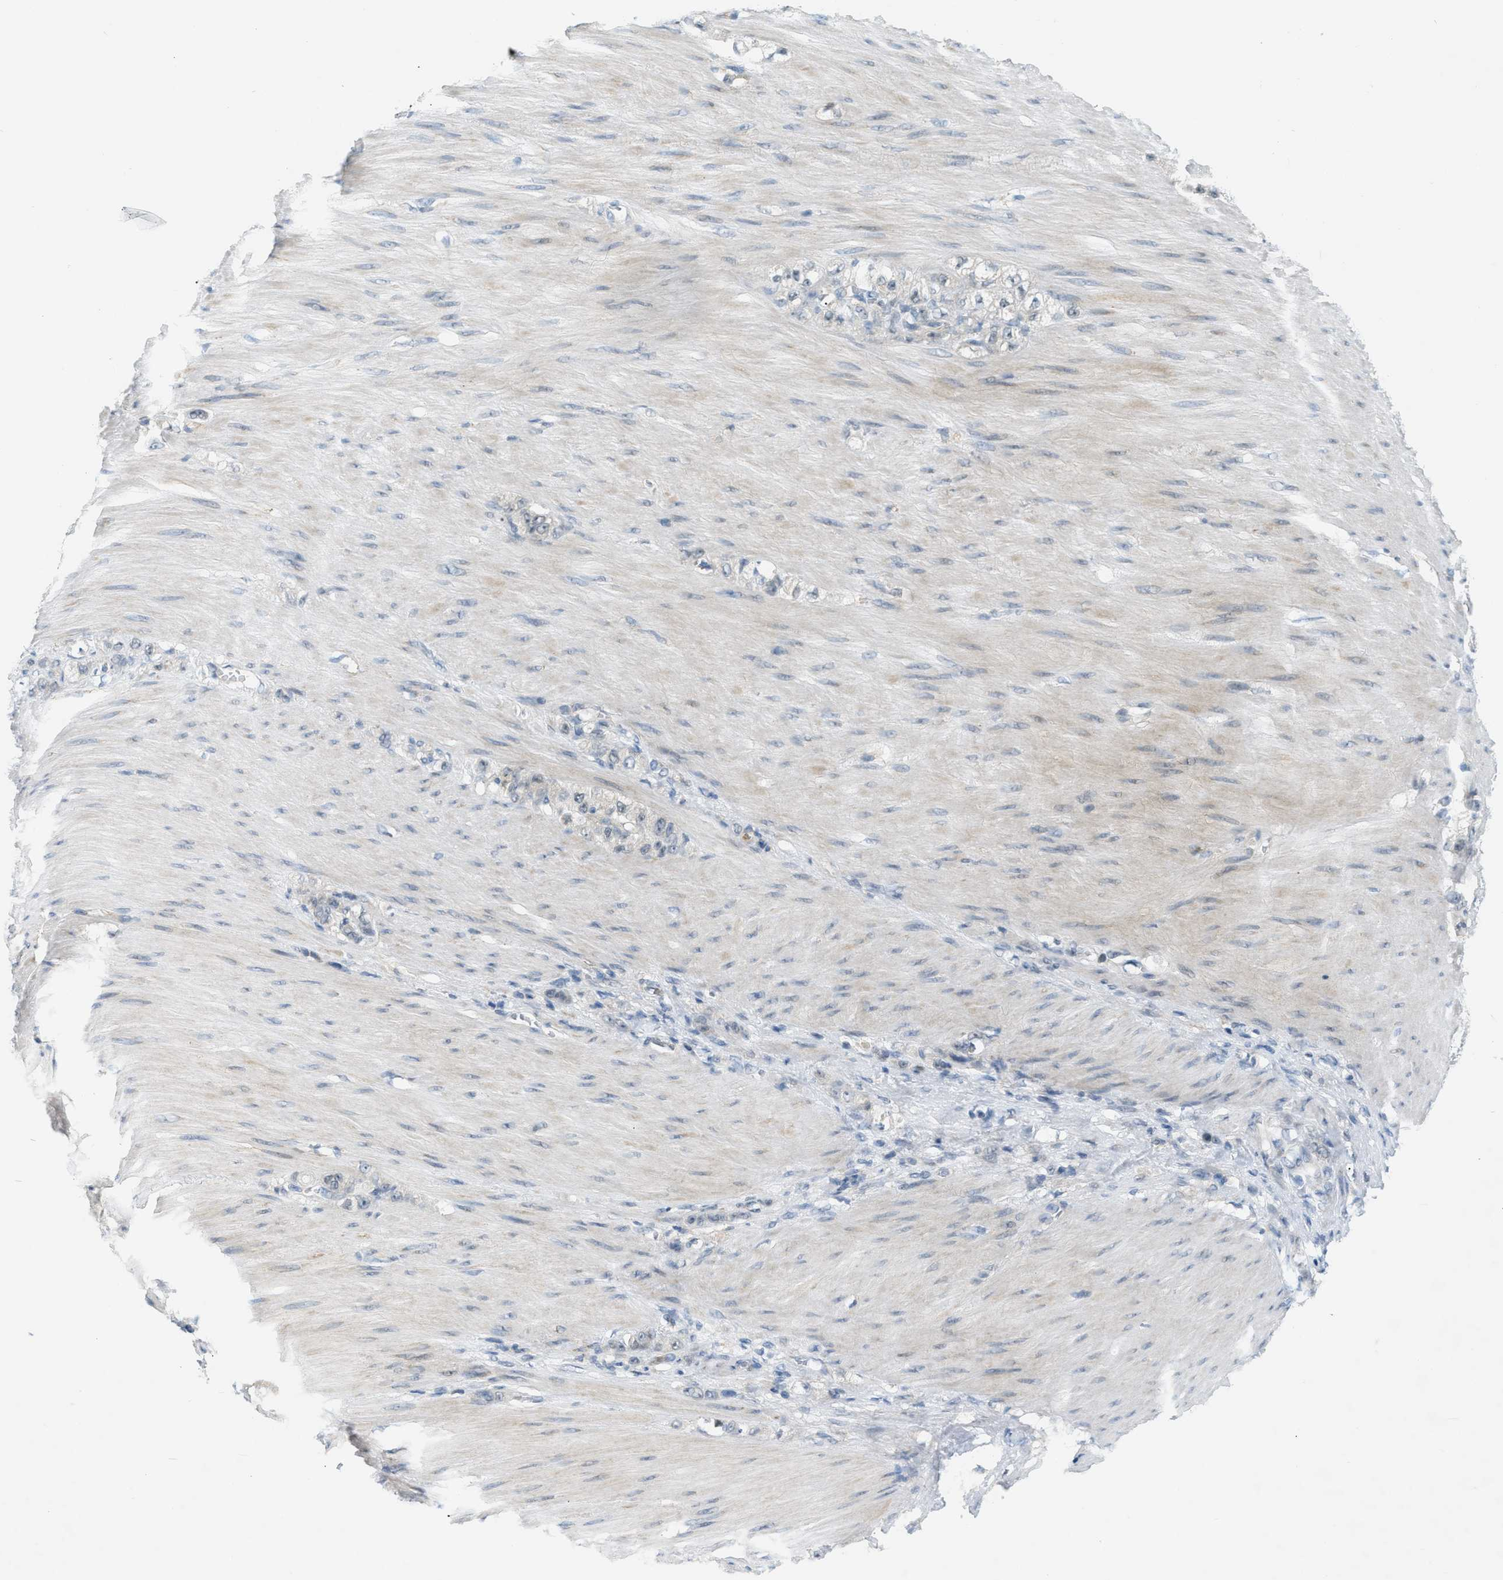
{"staining": {"intensity": "negative", "quantity": "none", "location": "none"}, "tissue": "stomach cancer", "cell_type": "Tumor cells", "image_type": "cancer", "snomed": [{"axis": "morphology", "description": "Normal tissue, NOS"}, {"axis": "morphology", "description": "Adenocarcinoma, NOS"}, {"axis": "topography", "description": "Stomach"}], "caption": "Human stomach cancer (adenocarcinoma) stained for a protein using immunohistochemistry (IHC) exhibits no staining in tumor cells.", "gene": "ZNF408", "patient": {"sex": "male", "age": 82}}